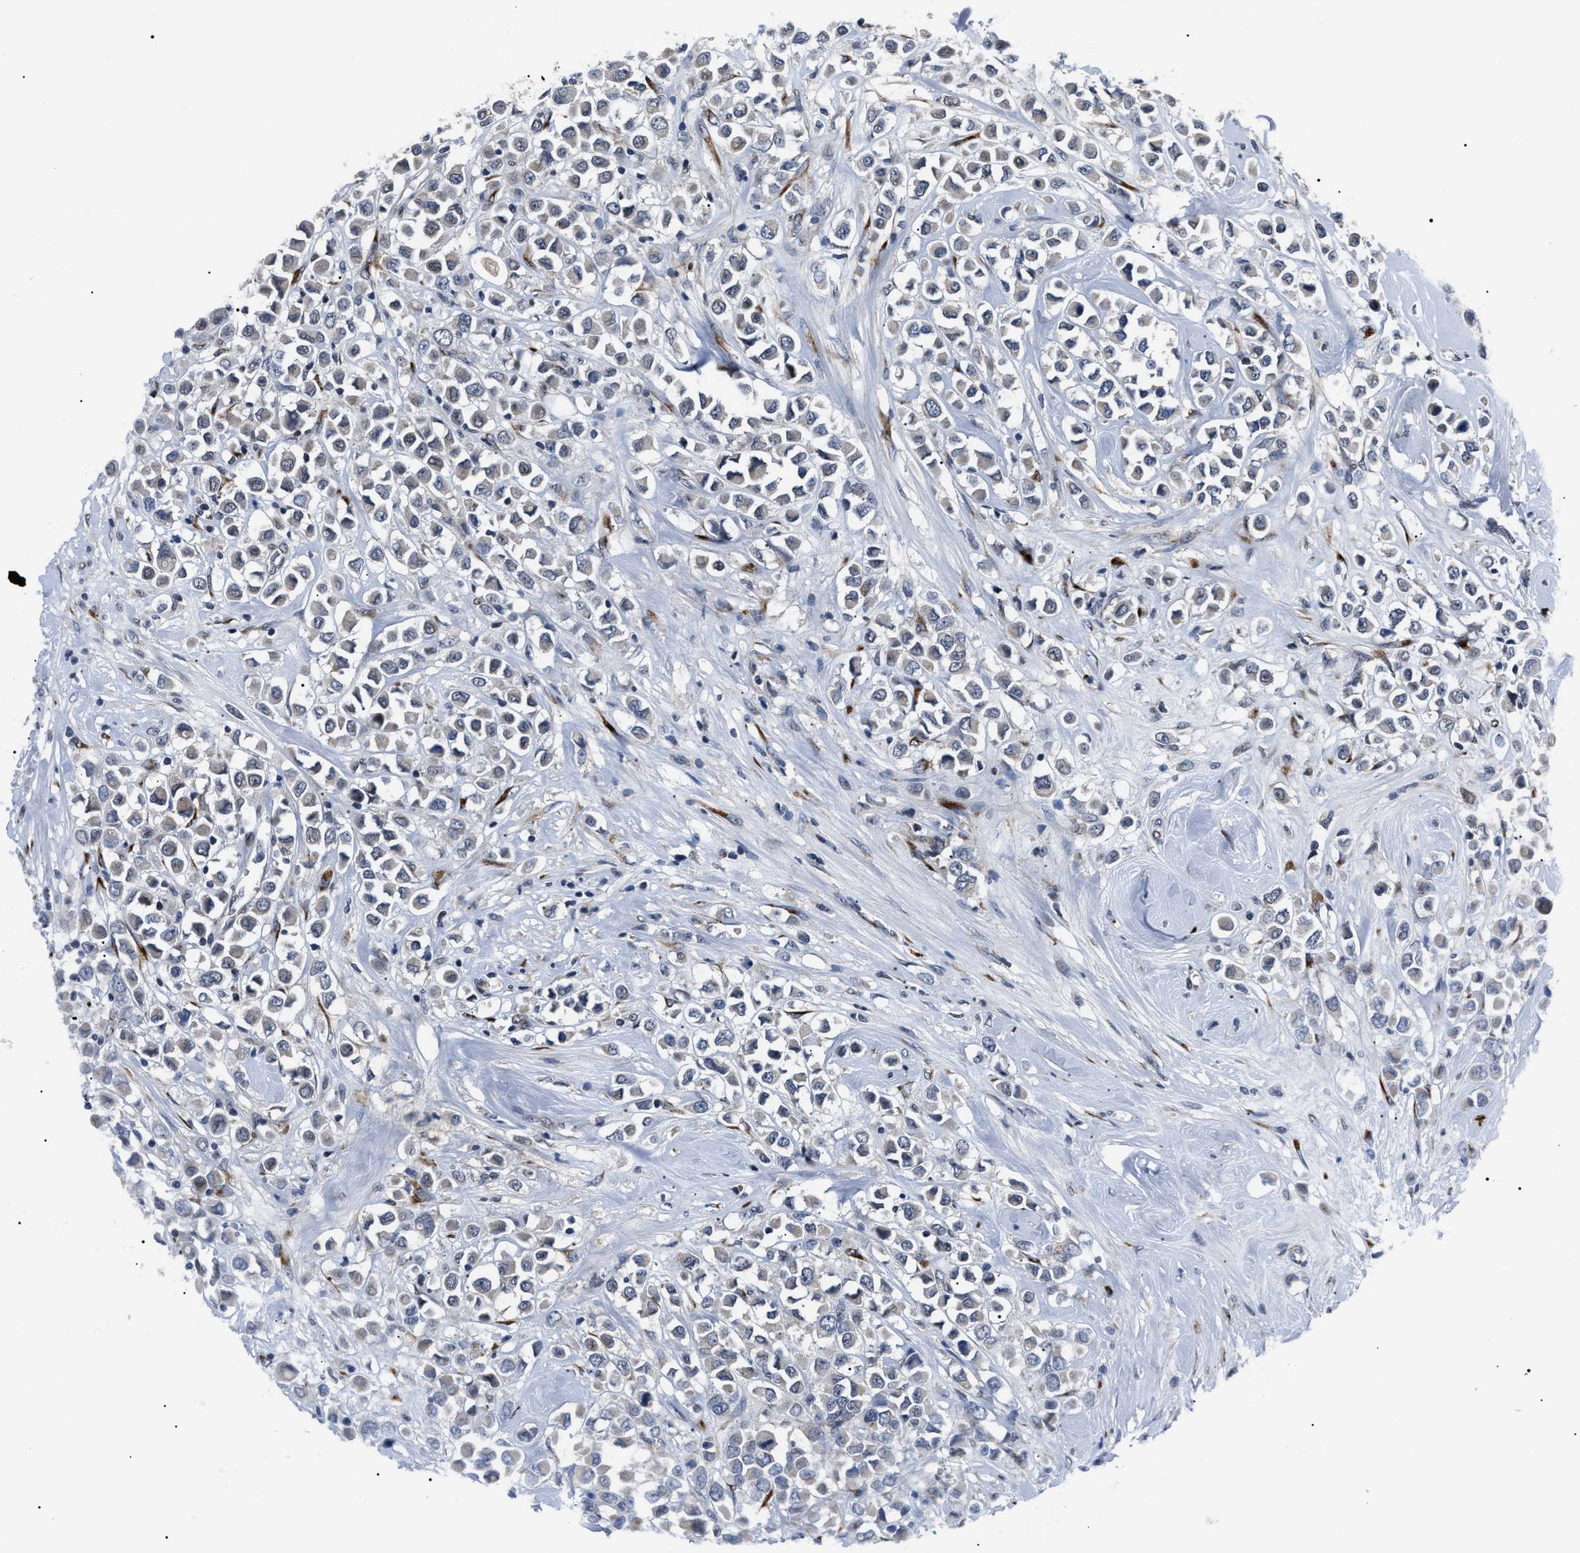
{"staining": {"intensity": "weak", "quantity": "<25%", "location": "cytoplasmic/membranous"}, "tissue": "breast cancer", "cell_type": "Tumor cells", "image_type": "cancer", "snomed": [{"axis": "morphology", "description": "Duct carcinoma"}, {"axis": "topography", "description": "Breast"}], "caption": "DAB immunohistochemical staining of breast cancer demonstrates no significant expression in tumor cells.", "gene": "LRRC14", "patient": {"sex": "female", "age": 61}}